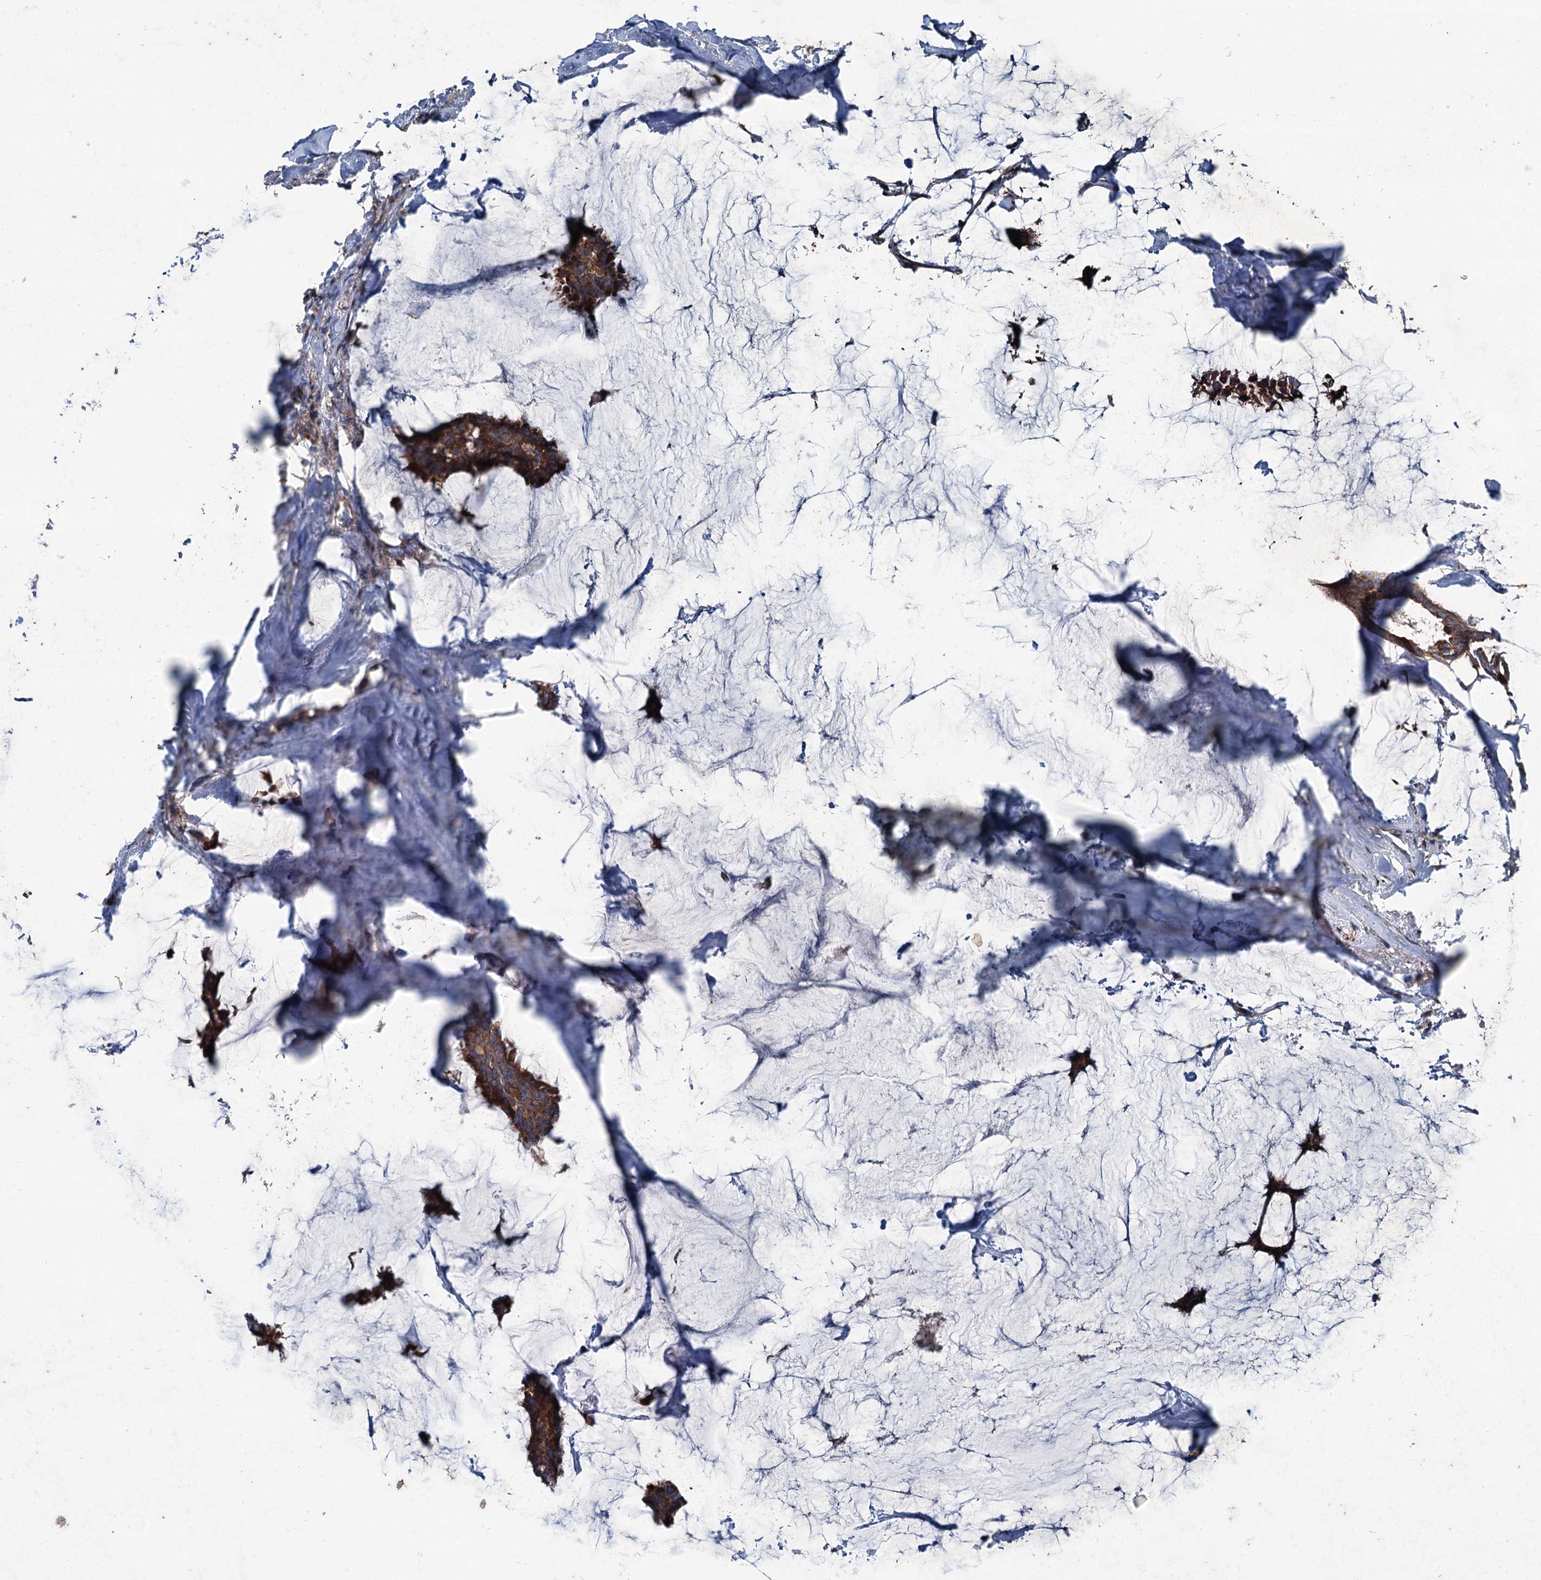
{"staining": {"intensity": "strong", "quantity": ">75%", "location": "cytoplasmic/membranous"}, "tissue": "breast cancer", "cell_type": "Tumor cells", "image_type": "cancer", "snomed": [{"axis": "morphology", "description": "Duct carcinoma"}, {"axis": "topography", "description": "Breast"}], "caption": "IHC photomicrograph of intraductal carcinoma (breast) stained for a protein (brown), which exhibits high levels of strong cytoplasmic/membranous expression in about >75% of tumor cells.", "gene": "RUFY1", "patient": {"sex": "female", "age": 93}}